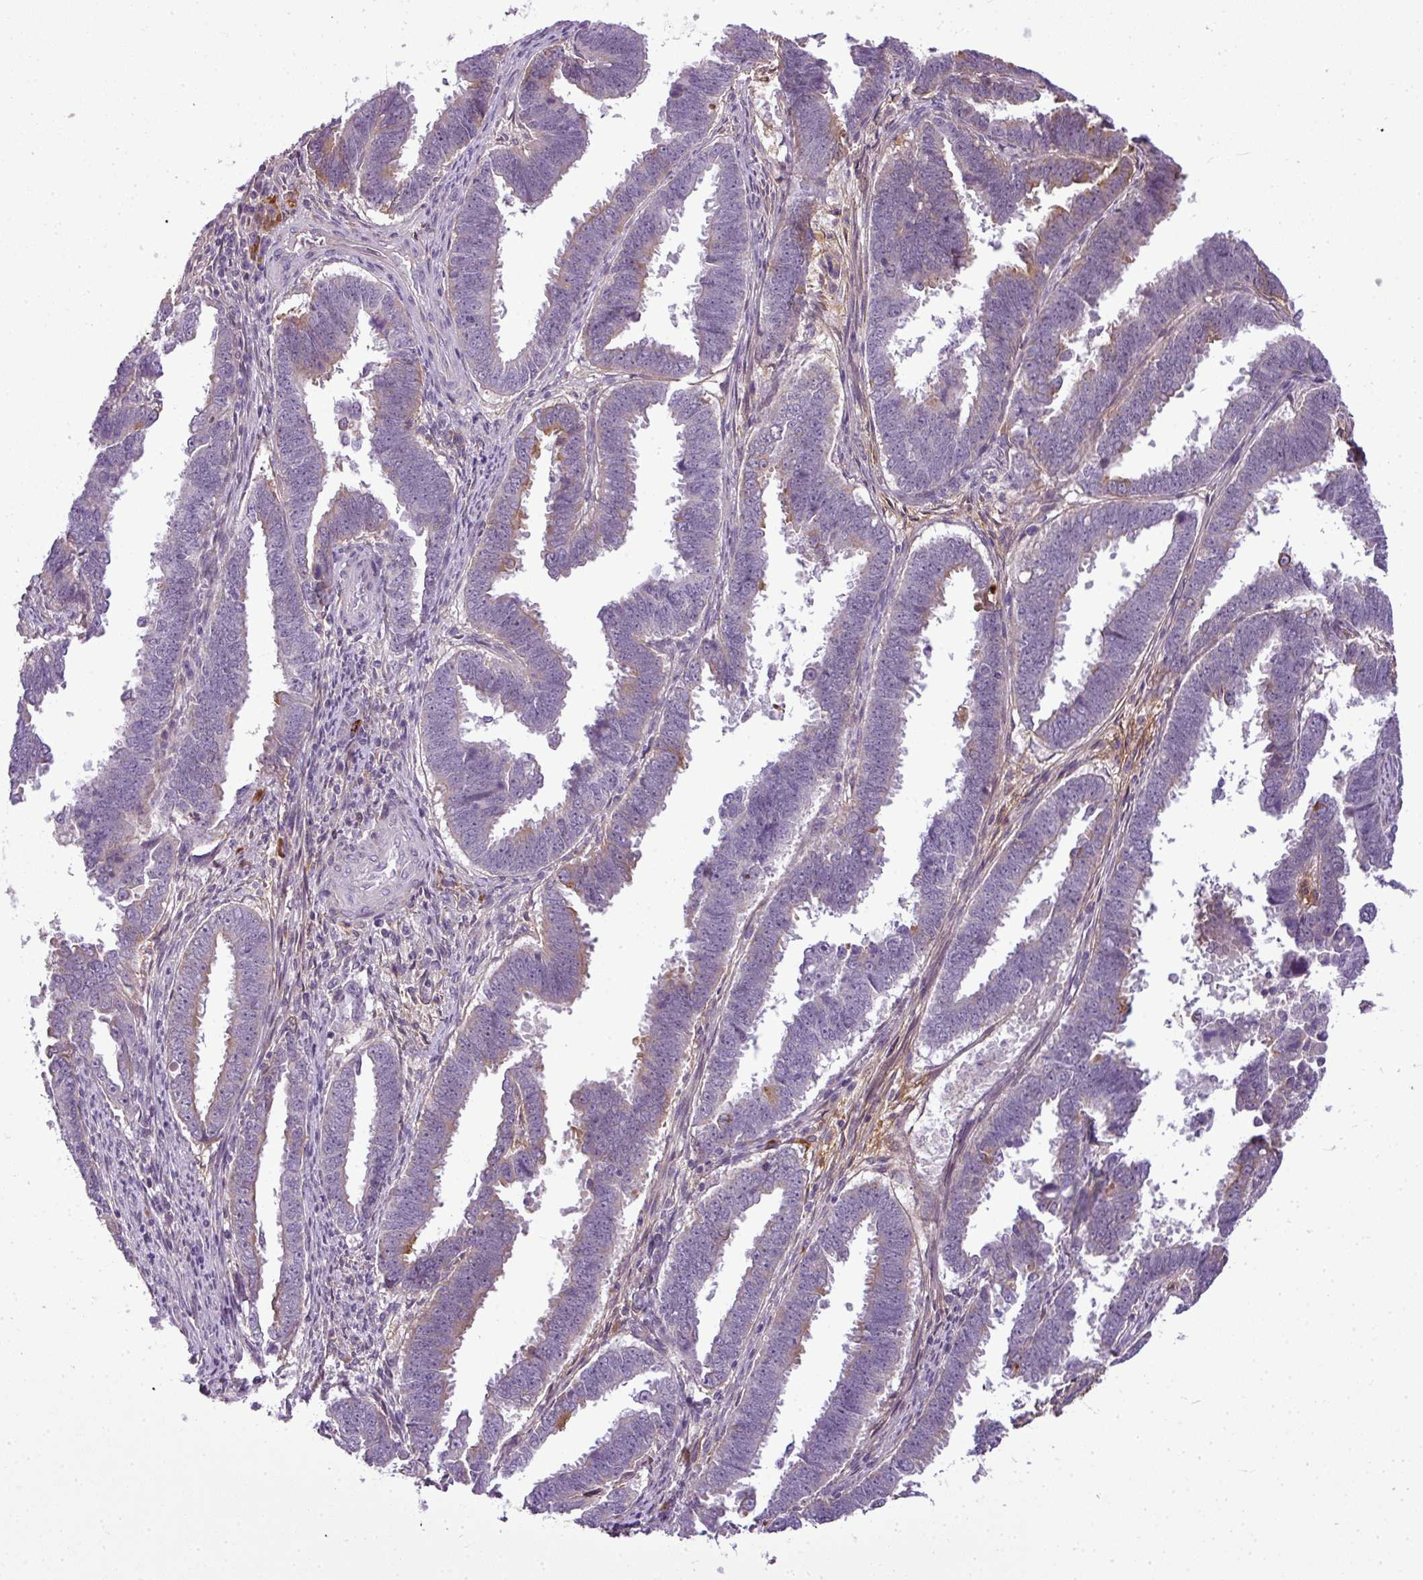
{"staining": {"intensity": "weak", "quantity": "<25%", "location": "cytoplasmic/membranous"}, "tissue": "endometrial cancer", "cell_type": "Tumor cells", "image_type": "cancer", "snomed": [{"axis": "morphology", "description": "Adenocarcinoma, NOS"}, {"axis": "topography", "description": "Endometrium"}], "caption": "This is an immunohistochemistry (IHC) histopathology image of human endometrial adenocarcinoma. There is no positivity in tumor cells.", "gene": "C4B", "patient": {"sex": "female", "age": 75}}